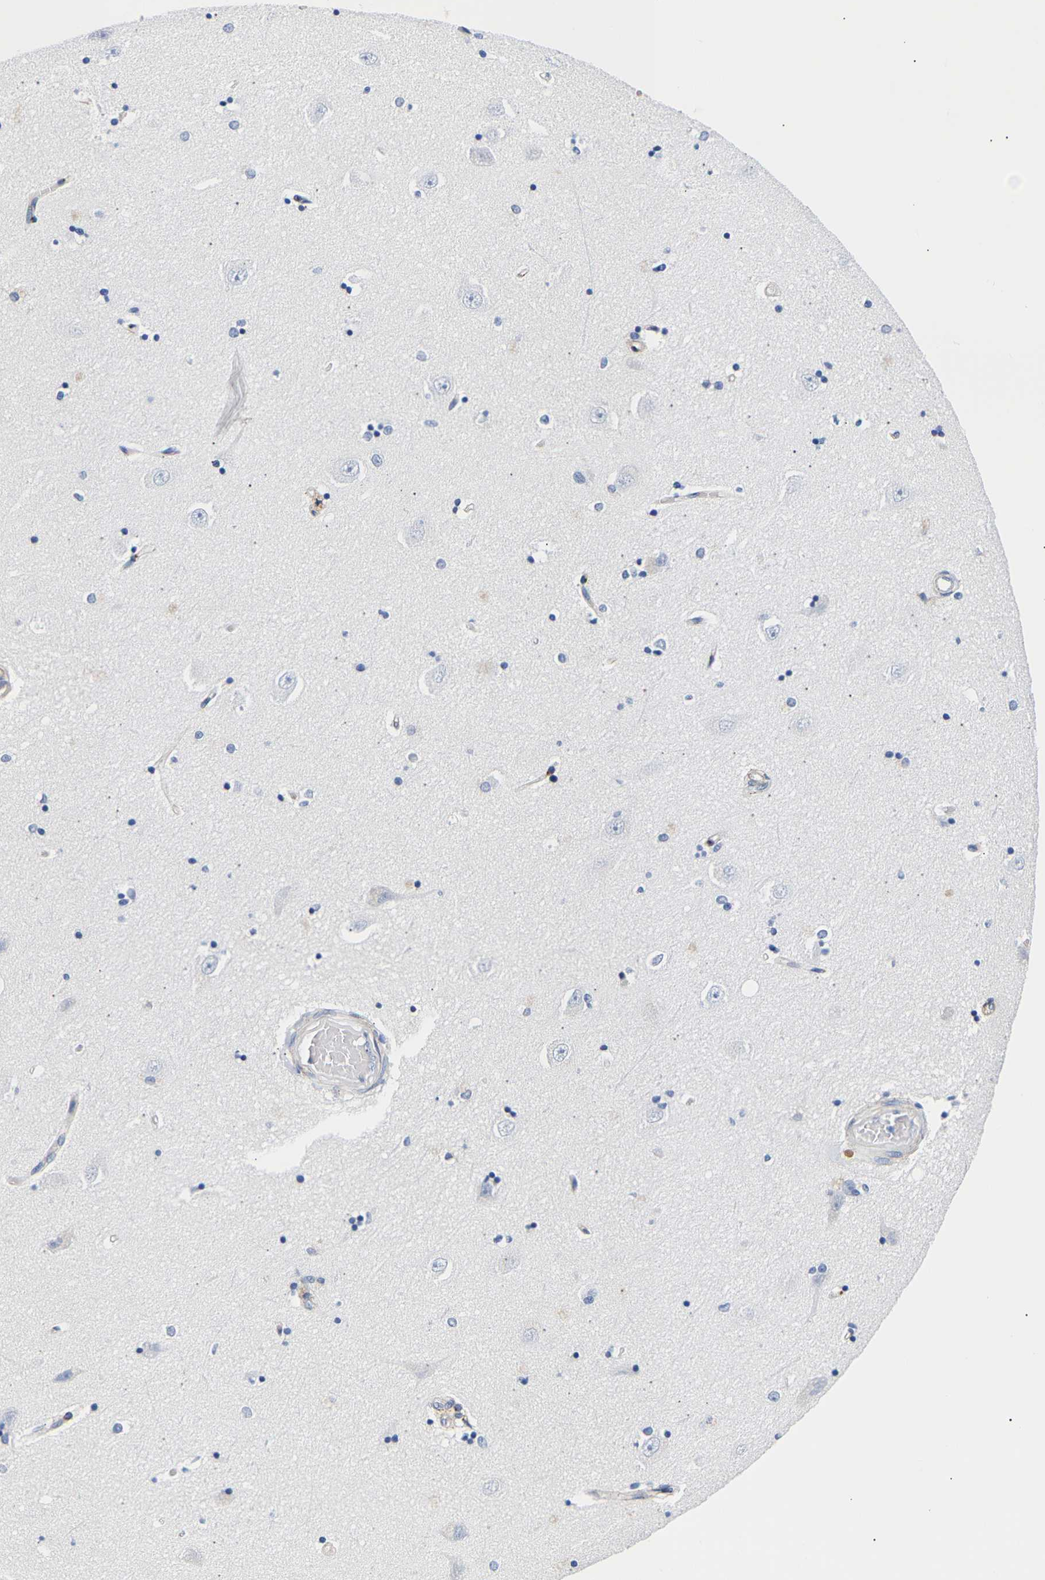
{"staining": {"intensity": "negative", "quantity": "none", "location": "none"}, "tissue": "hippocampus", "cell_type": "Glial cells", "image_type": "normal", "snomed": [{"axis": "morphology", "description": "Normal tissue, NOS"}, {"axis": "topography", "description": "Hippocampus"}], "caption": "DAB (3,3'-diaminobenzidine) immunohistochemical staining of benign hippocampus exhibits no significant staining in glial cells. (Immunohistochemistry (ihc), brightfield microscopy, high magnification).", "gene": "IGFBP7", "patient": {"sex": "male", "age": 45}}